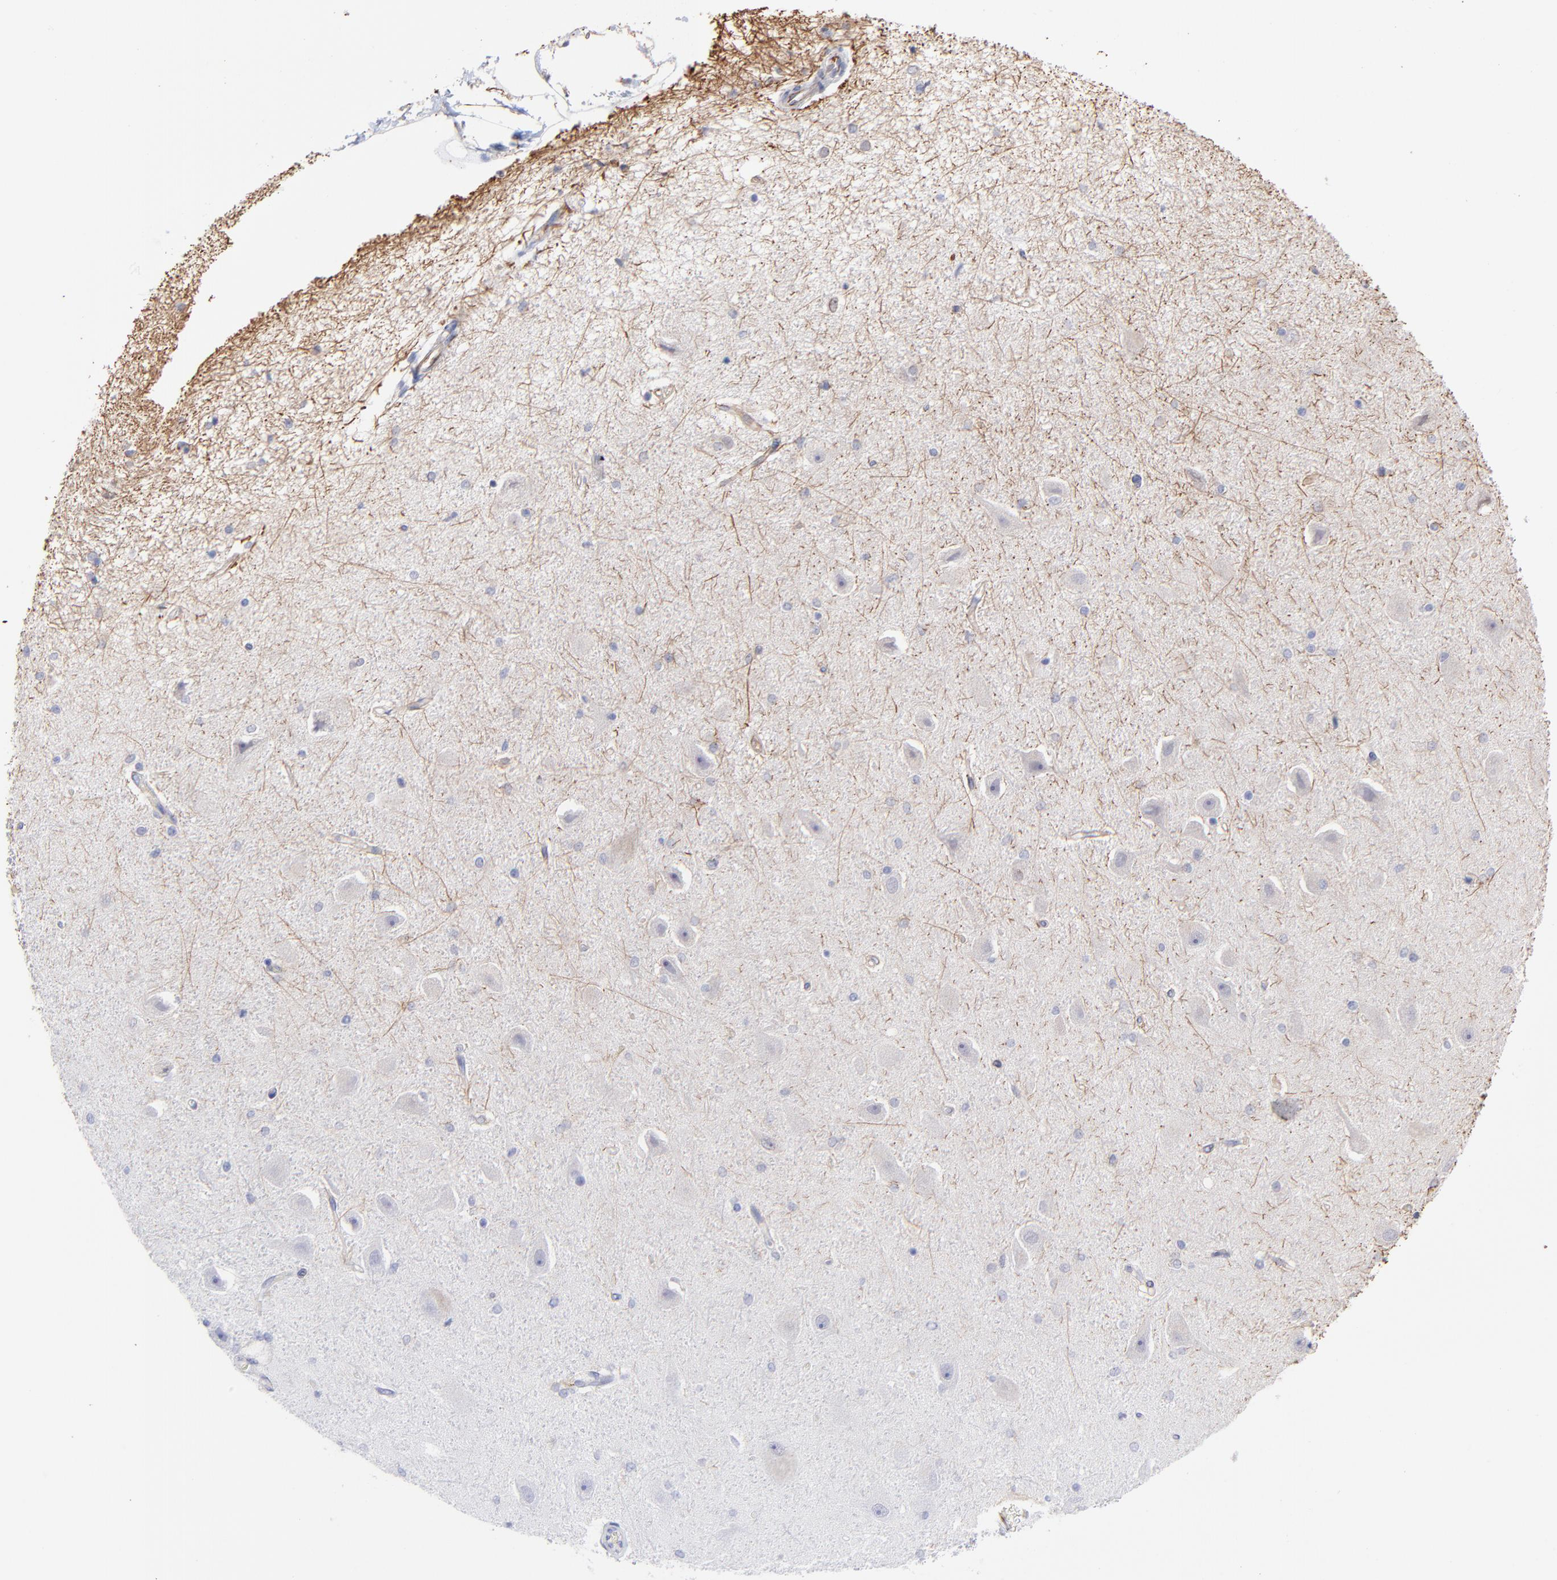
{"staining": {"intensity": "negative", "quantity": "none", "location": "none"}, "tissue": "hippocampus", "cell_type": "Glial cells", "image_type": "normal", "snomed": [{"axis": "morphology", "description": "Normal tissue, NOS"}, {"axis": "topography", "description": "Hippocampus"}], "caption": "IHC micrograph of normal hippocampus stained for a protein (brown), which shows no staining in glial cells.", "gene": "COX8C", "patient": {"sex": "female", "age": 54}}